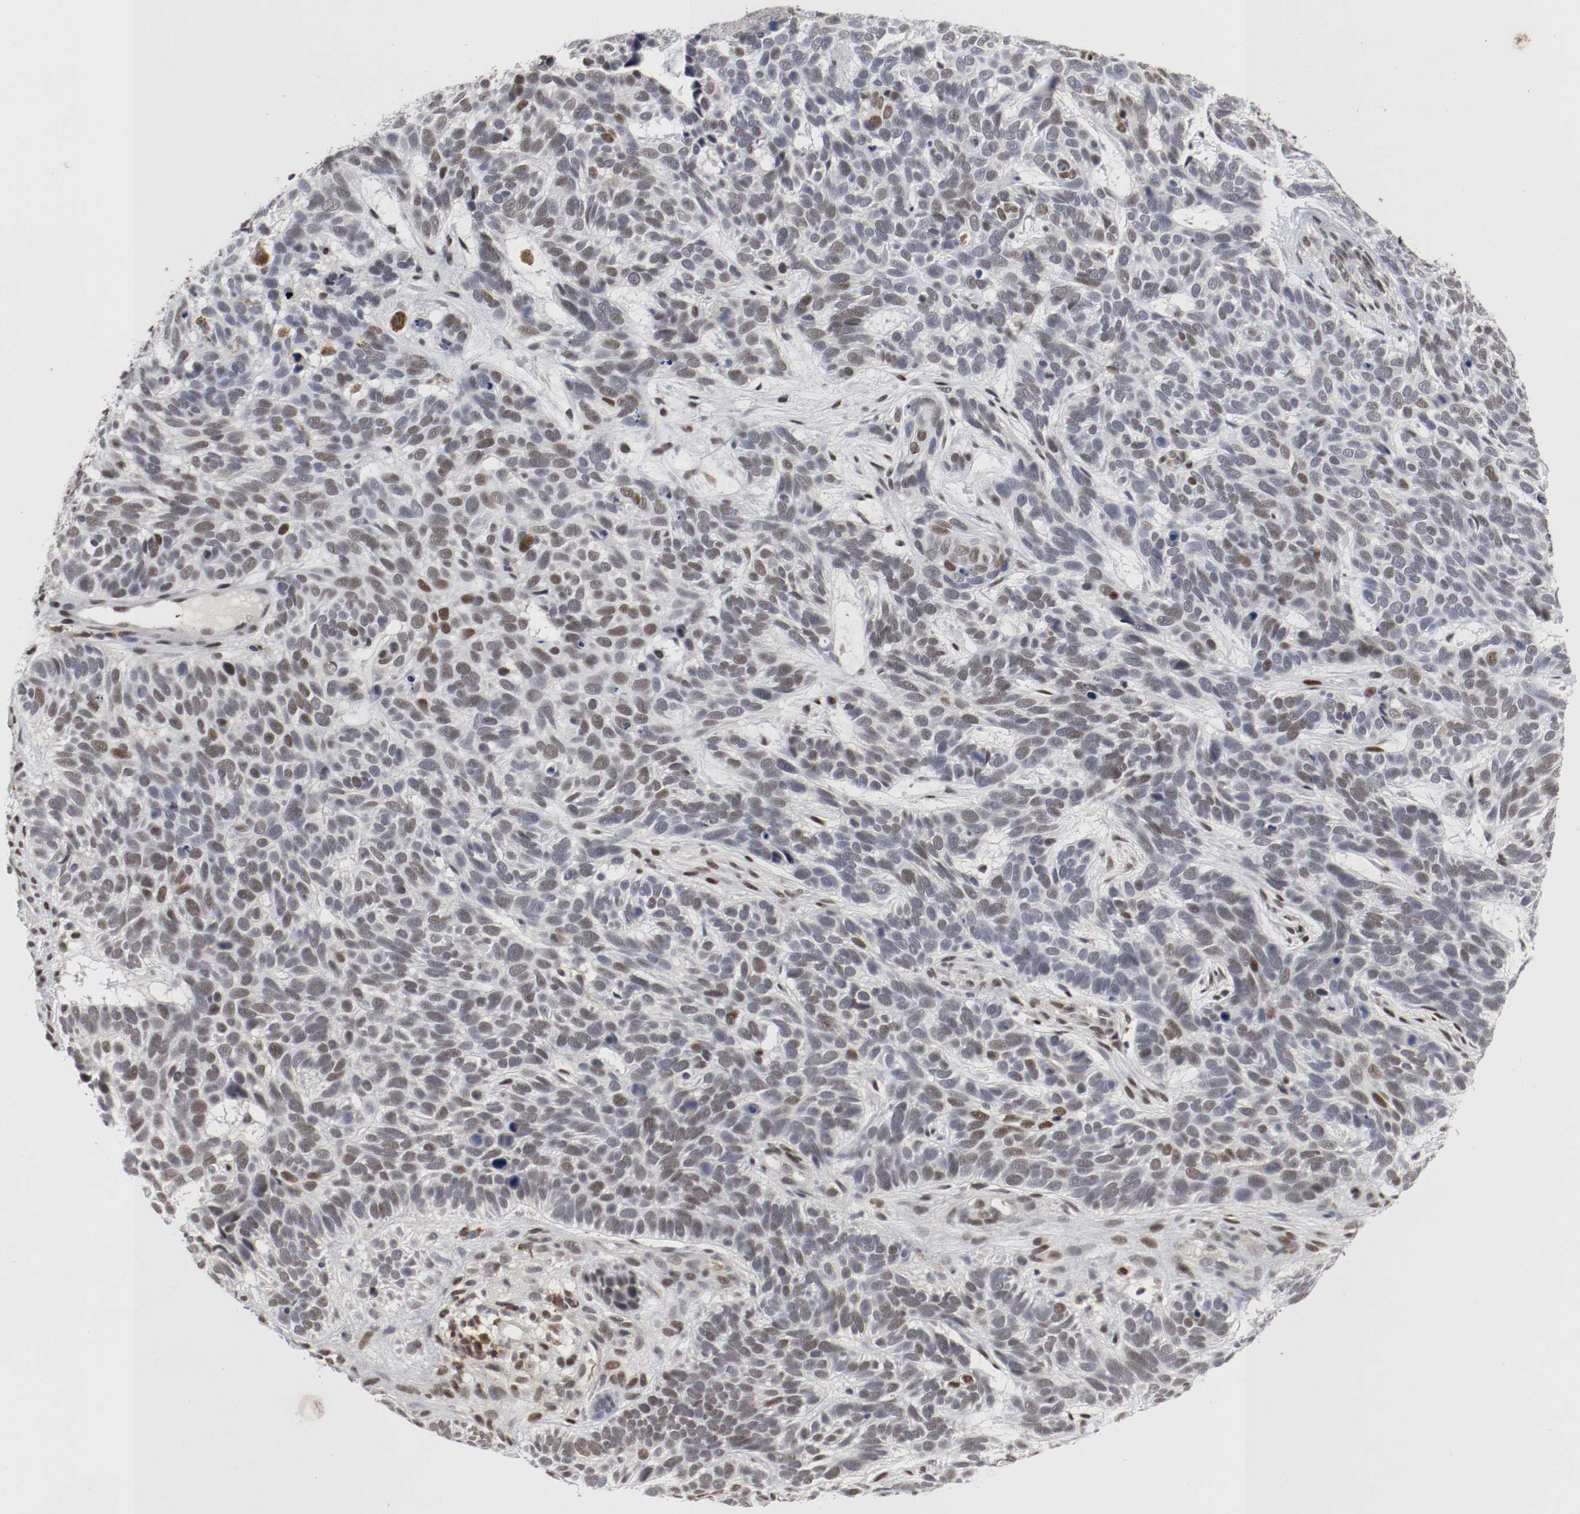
{"staining": {"intensity": "moderate", "quantity": "25%-75%", "location": "nuclear"}, "tissue": "skin cancer", "cell_type": "Tumor cells", "image_type": "cancer", "snomed": [{"axis": "morphology", "description": "Basal cell carcinoma"}, {"axis": "topography", "description": "Skin"}], "caption": "DAB immunohistochemical staining of human basal cell carcinoma (skin) reveals moderate nuclear protein staining in about 25%-75% of tumor cells. (Stains: DAB in brown, nuclei in blue, Microscopy: brightfield microscopy at high magnification).", "gene": "JUND", "patient": {"sex": "male", "age": 87}}